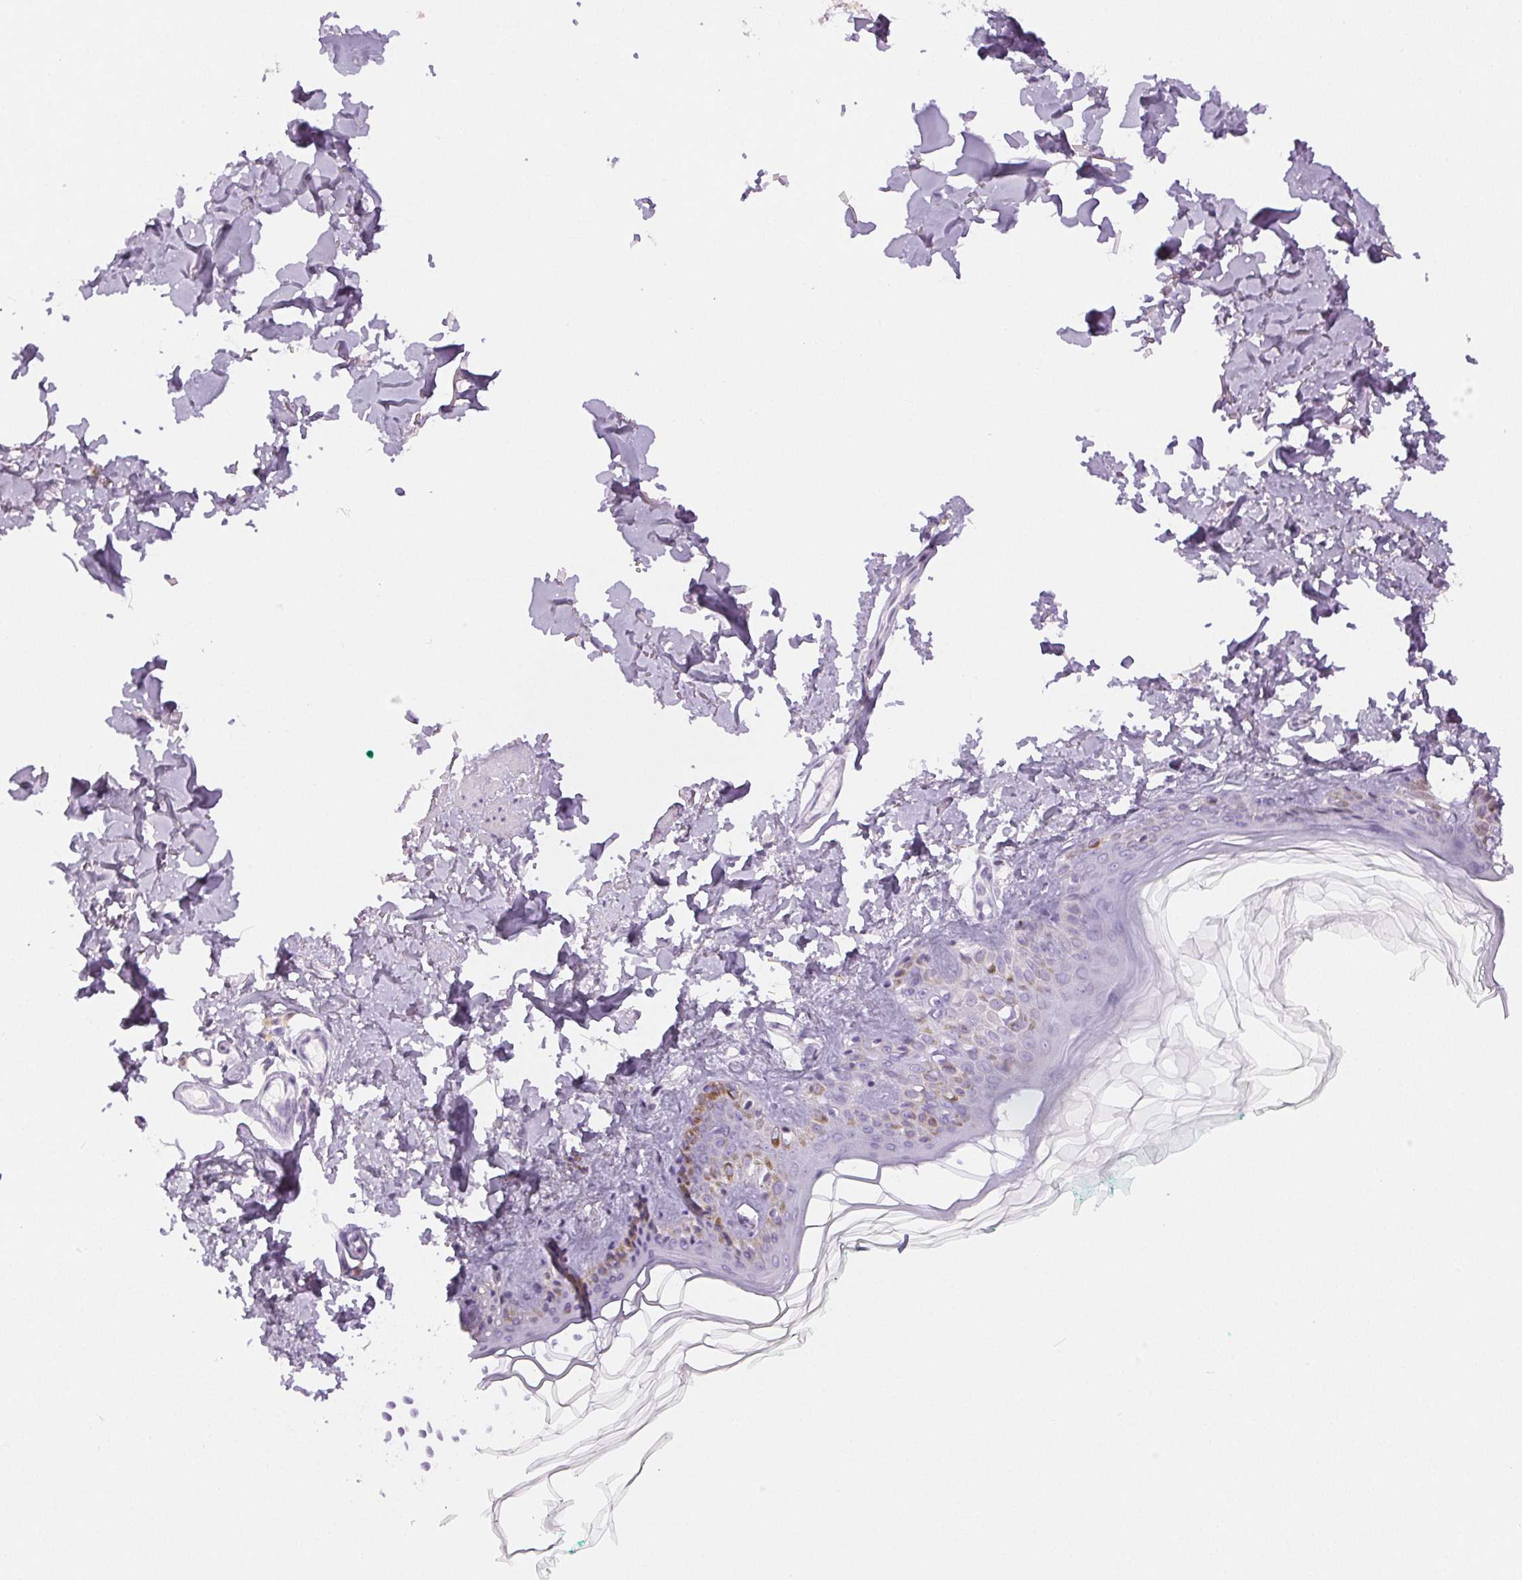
{"staining": {"intensity": "negative", "quantity": "none", "location": "none"}, "tissue": "skin", "cell_type": "Fibroblasts", "image_type": "normal", "snomed": [{"axis": "morphology", "description": "Normal tissue, NOS"}, {"axis": "topography", "description": "Skin"}, {"axis": "topography", "description": "Peripheral nerve tissue"}], "caption": "This is a image of immunohistochemistry staining of benign skin, which shows no staining in fibroblasts. Nuclei are stained in blue.", "gene": "SLC5A2", "patient": {"sex": "female", "age": 45}}